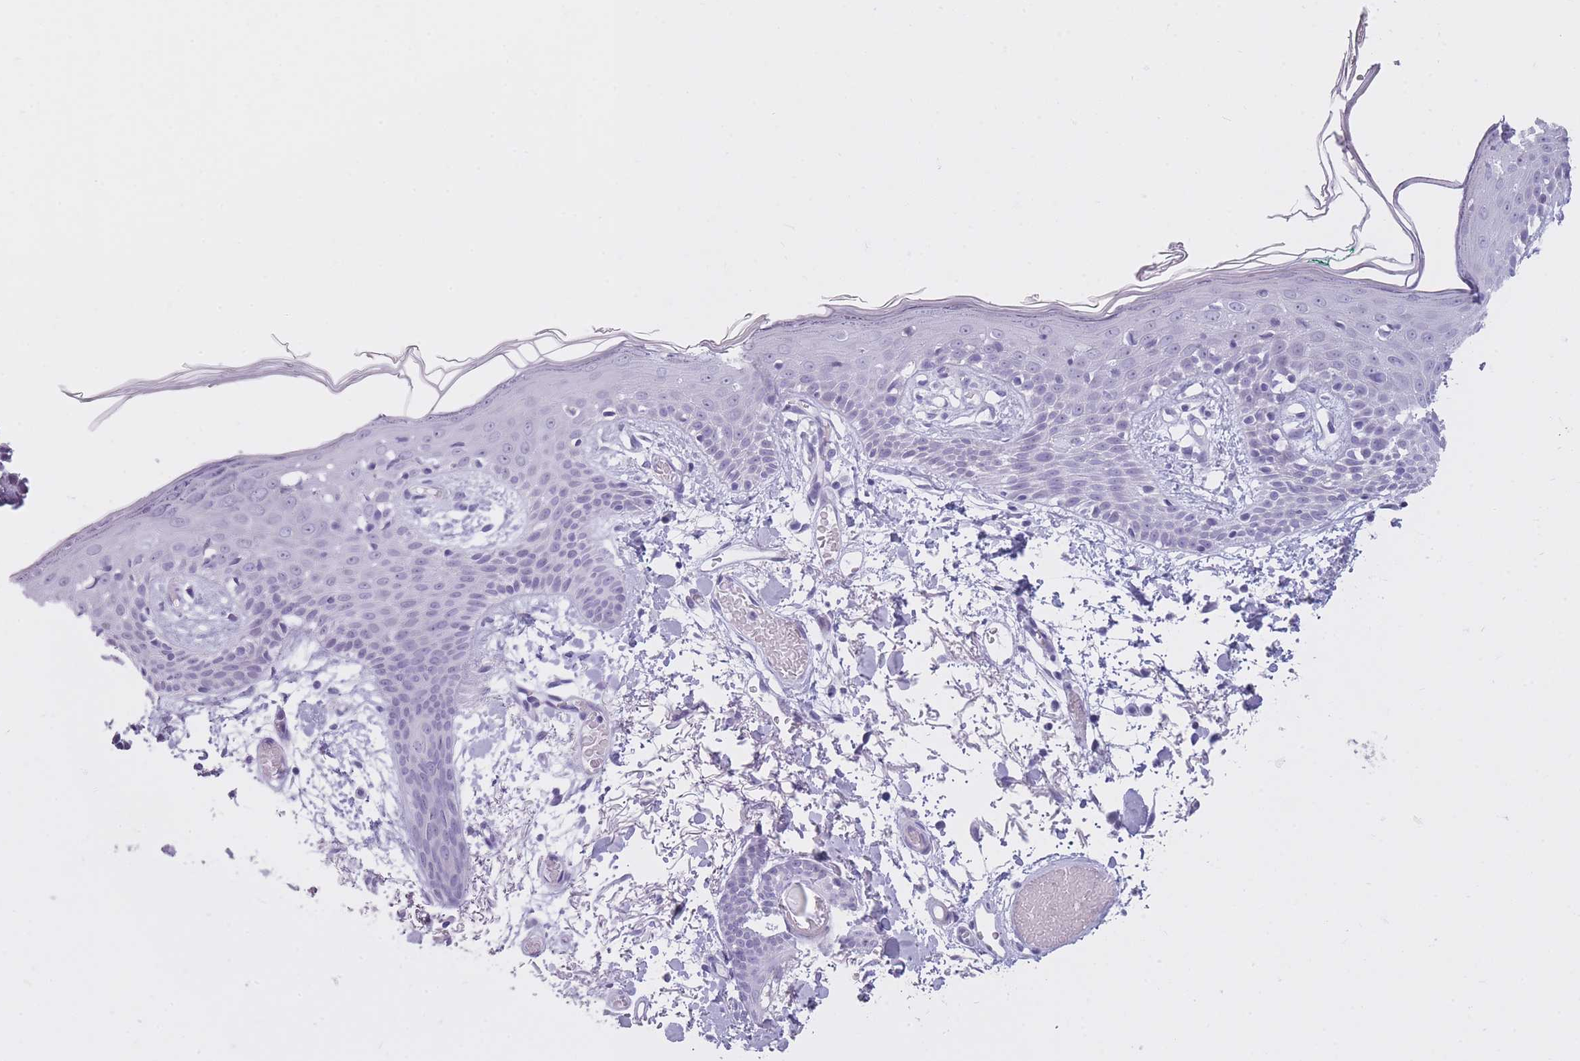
{"staining": {"intensity": "negative", "quantity": "none", "location": "none"}, "tissue": "skin", "cell_type": "Fibroblasts", "image_type": "normal", "snomed": [{"axis": "morphology", "description": "Normal tissue, NOS"}, {"axis": "topography", "description": "Skin"}], "caption": "The IHC histopathology image has no significant expression in fibroblasts of skin. (Brightfield microscopy of DAB immunohistochemistry (IHC) at high magnification).", "gene": "GOLGA6A", "patient": {"sex": "male", "age": 79}}